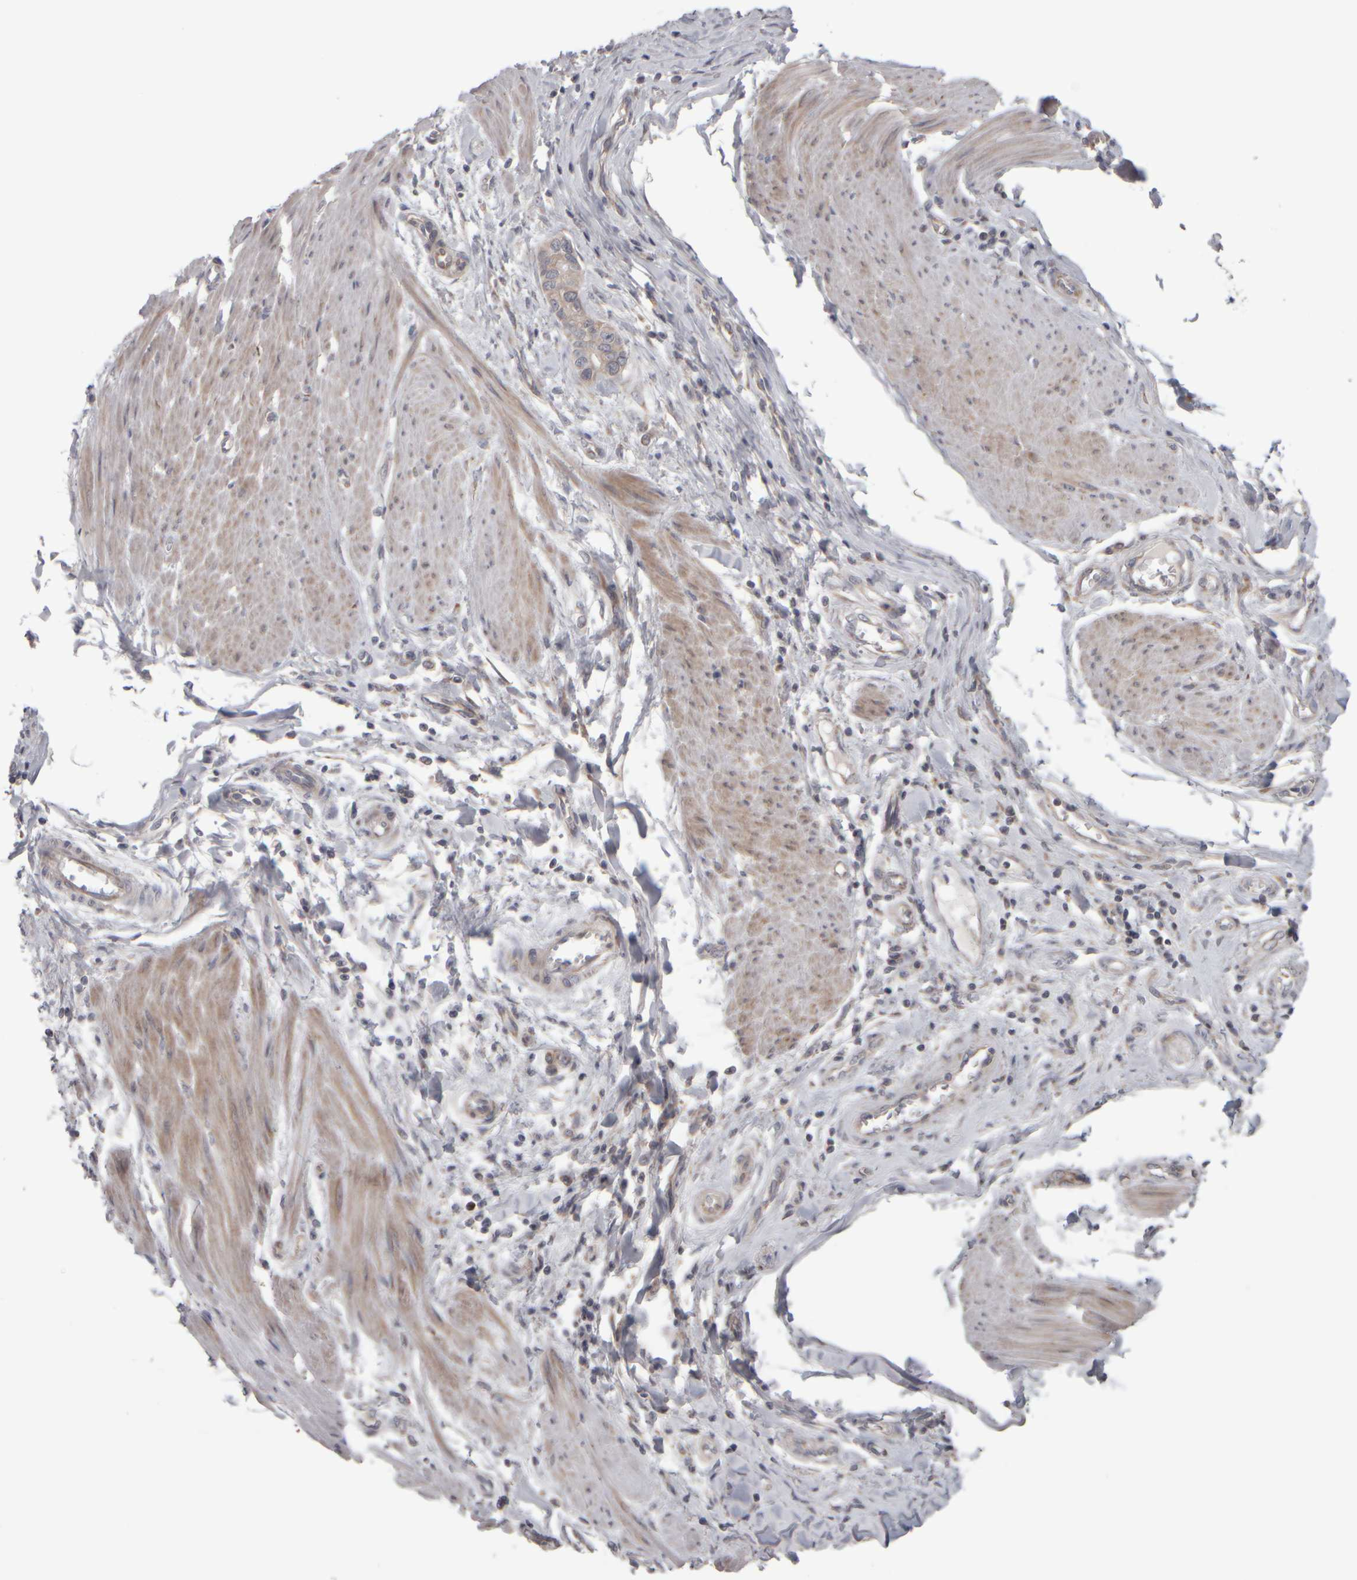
{"staining": {"intensity": "weak", "quantity": "<25%", "location": "cytoplasmic/membranous"}, "tissue": "pancreatic cancer", "cell_type": "Tumor cells", "image_type": "cancer", "snomed": [{"axis": "morphology", "description": "Adenocarcinoma, NOS"}, {"axis": "topography", "description": "Pancreas"}], "caption": "High magnification brightfield microscopy of adenocarcinoma (pancreatic) stained with DAB (3,3'-diaminobenzidine) (brown) and counterstained with hematoxylin (blue): tumor cells show no significant staining.", "gene": "SCO1", "patient": {"sex": "male", "age": 74}}